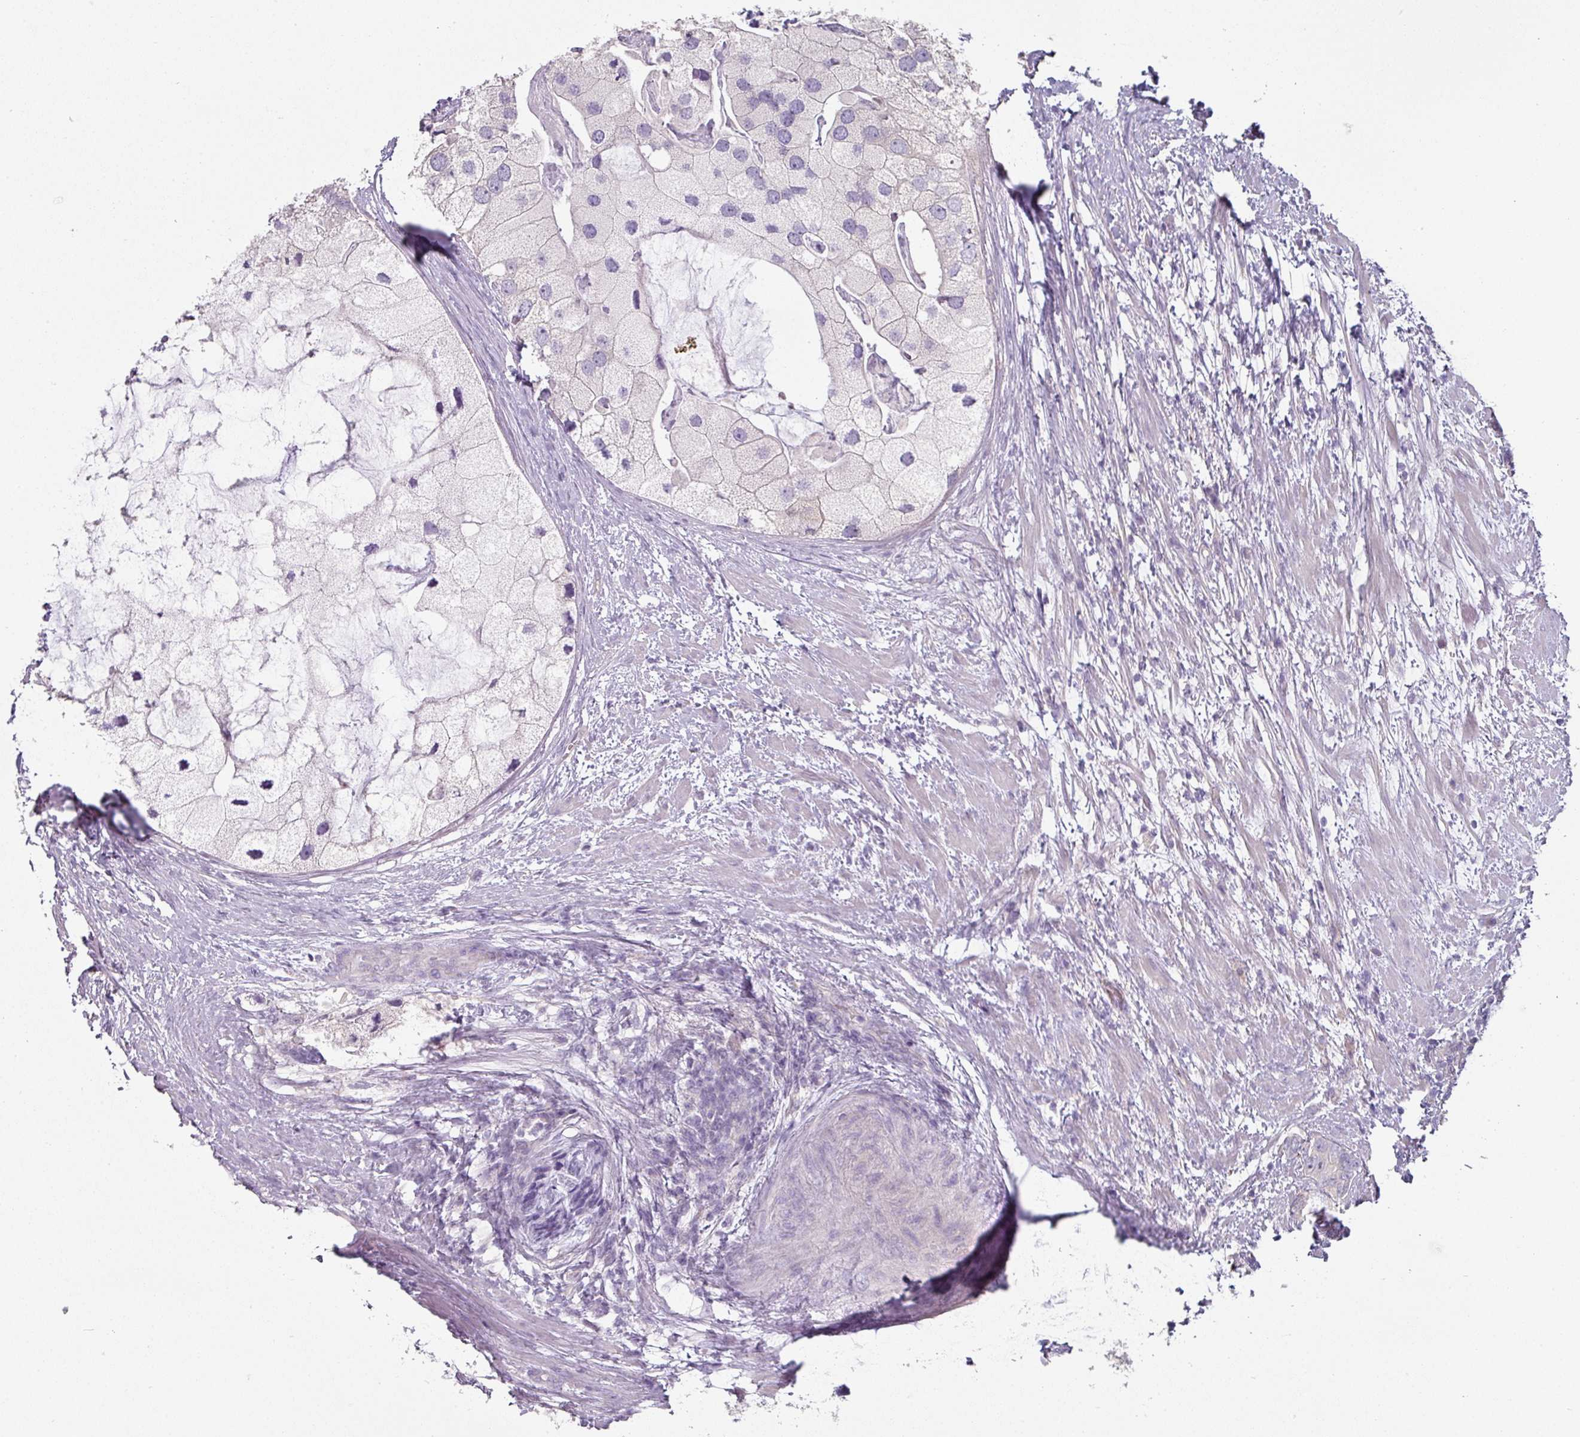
{"staining": {"intensity": "negative", "quantity": "none", "location": "none"}, "tissue": "prostate cancer", "cell_type": "Tumor cells", "image_type": "cancer", "snomed": [{"axis": "morphology", "description": "Adenocarcinoma, High grade"}, {"axis": "topography", "description": "Prostate"}], "caption": "Protein analysis of prostate cancer reveals no significant expression in tumor cells.", "gene": "C19orf33", "patient": {"sex": "male", "age": 62}}